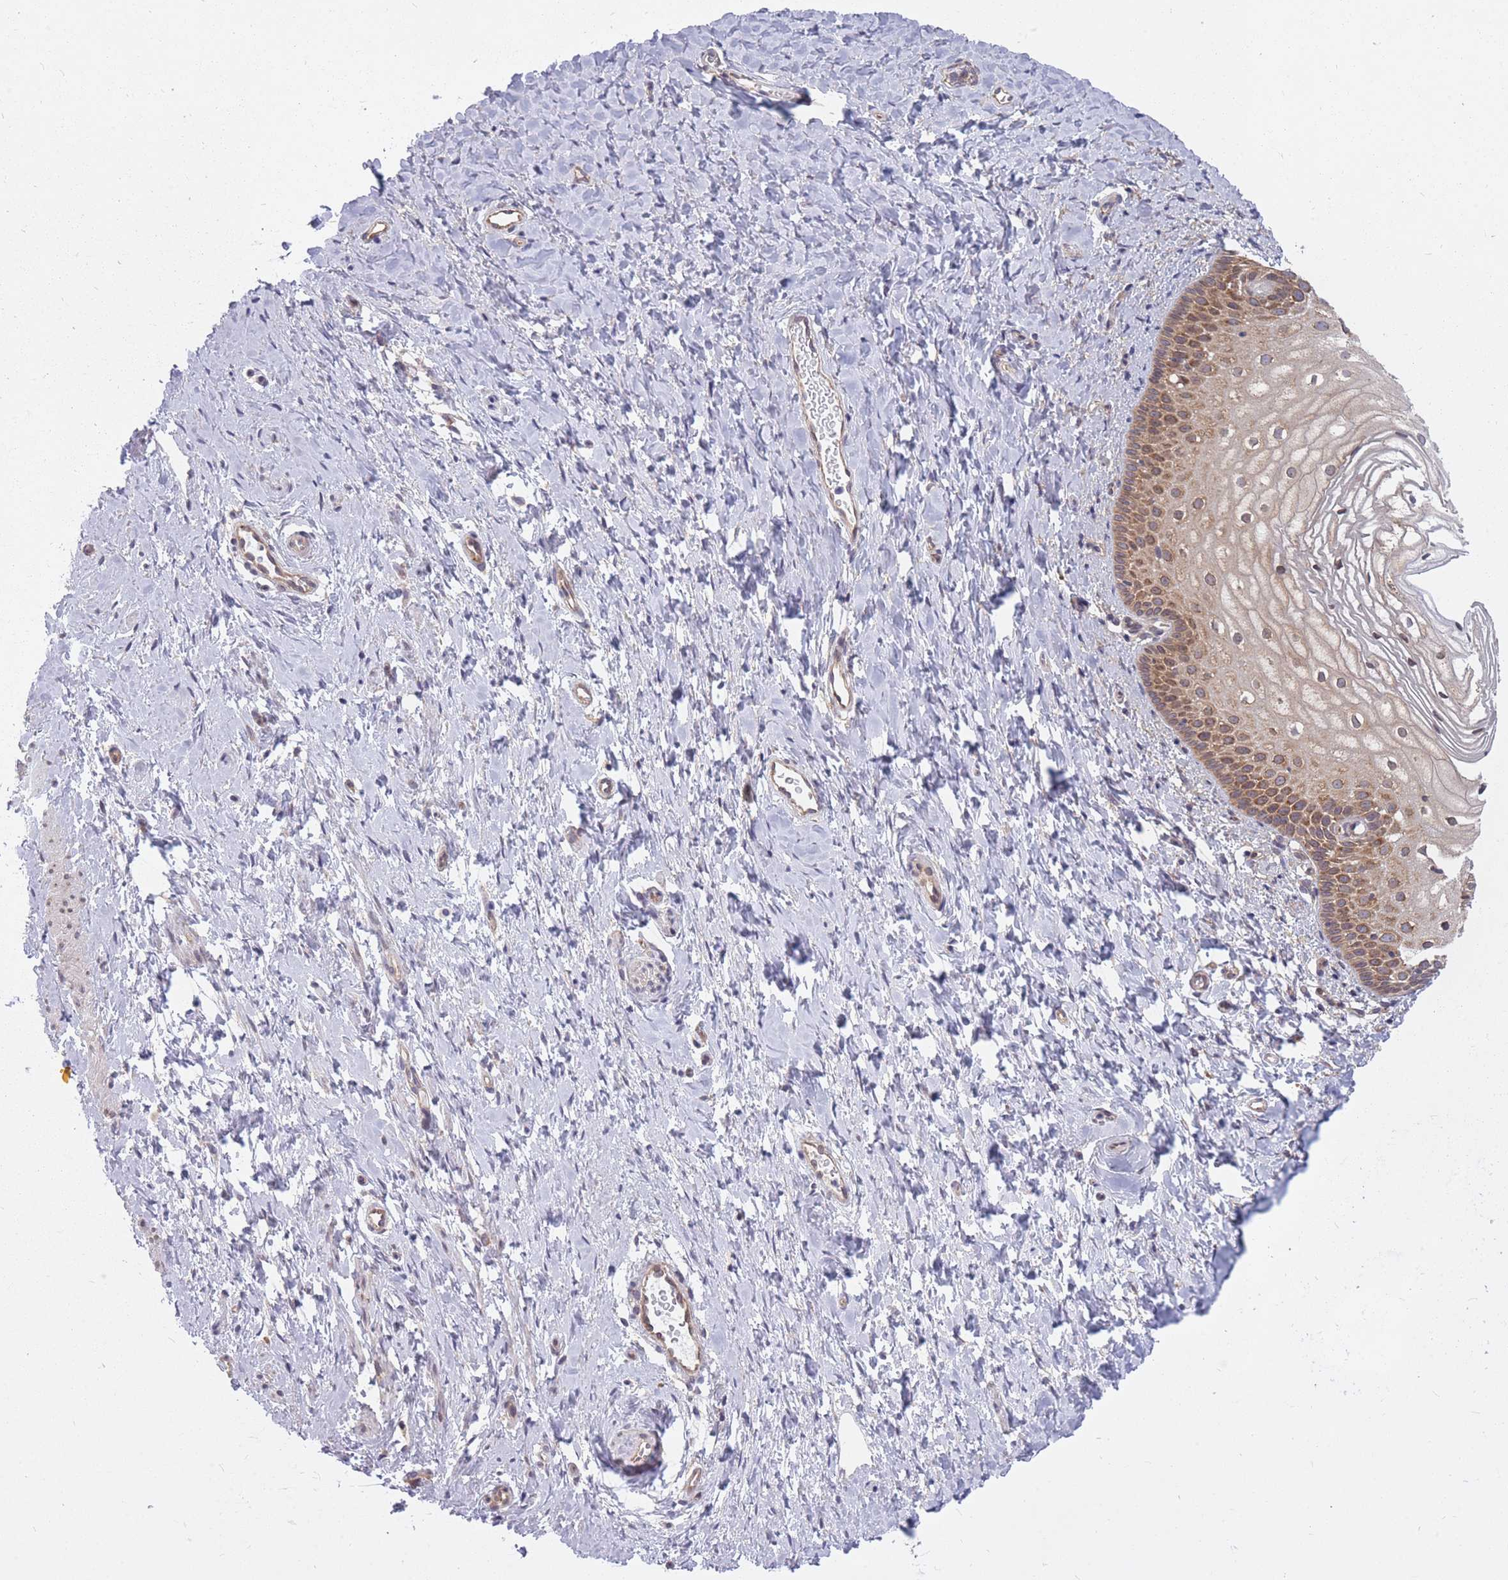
{"staining": {"intensity": "moderate", "quantity": ">75%", "location": "cytoplasmic/membranous"}, "tissue": "vagina", "cell_type": "Squamous epithelial cells", "image_type": "normal", "snomed": [{"axis": "morphology", "description": "Normal tissue, NOS"}, {"axis": "topography", "description": "Vagina"}], "caption": "Protein expression by immunohistochemistry shows moderate cytoplasmic/membranous expression in approximately >75% of squamous epithelial cells in benign vagina.", "gene": "CCDC124", "patient": {"sex": "female", "age": 56}}